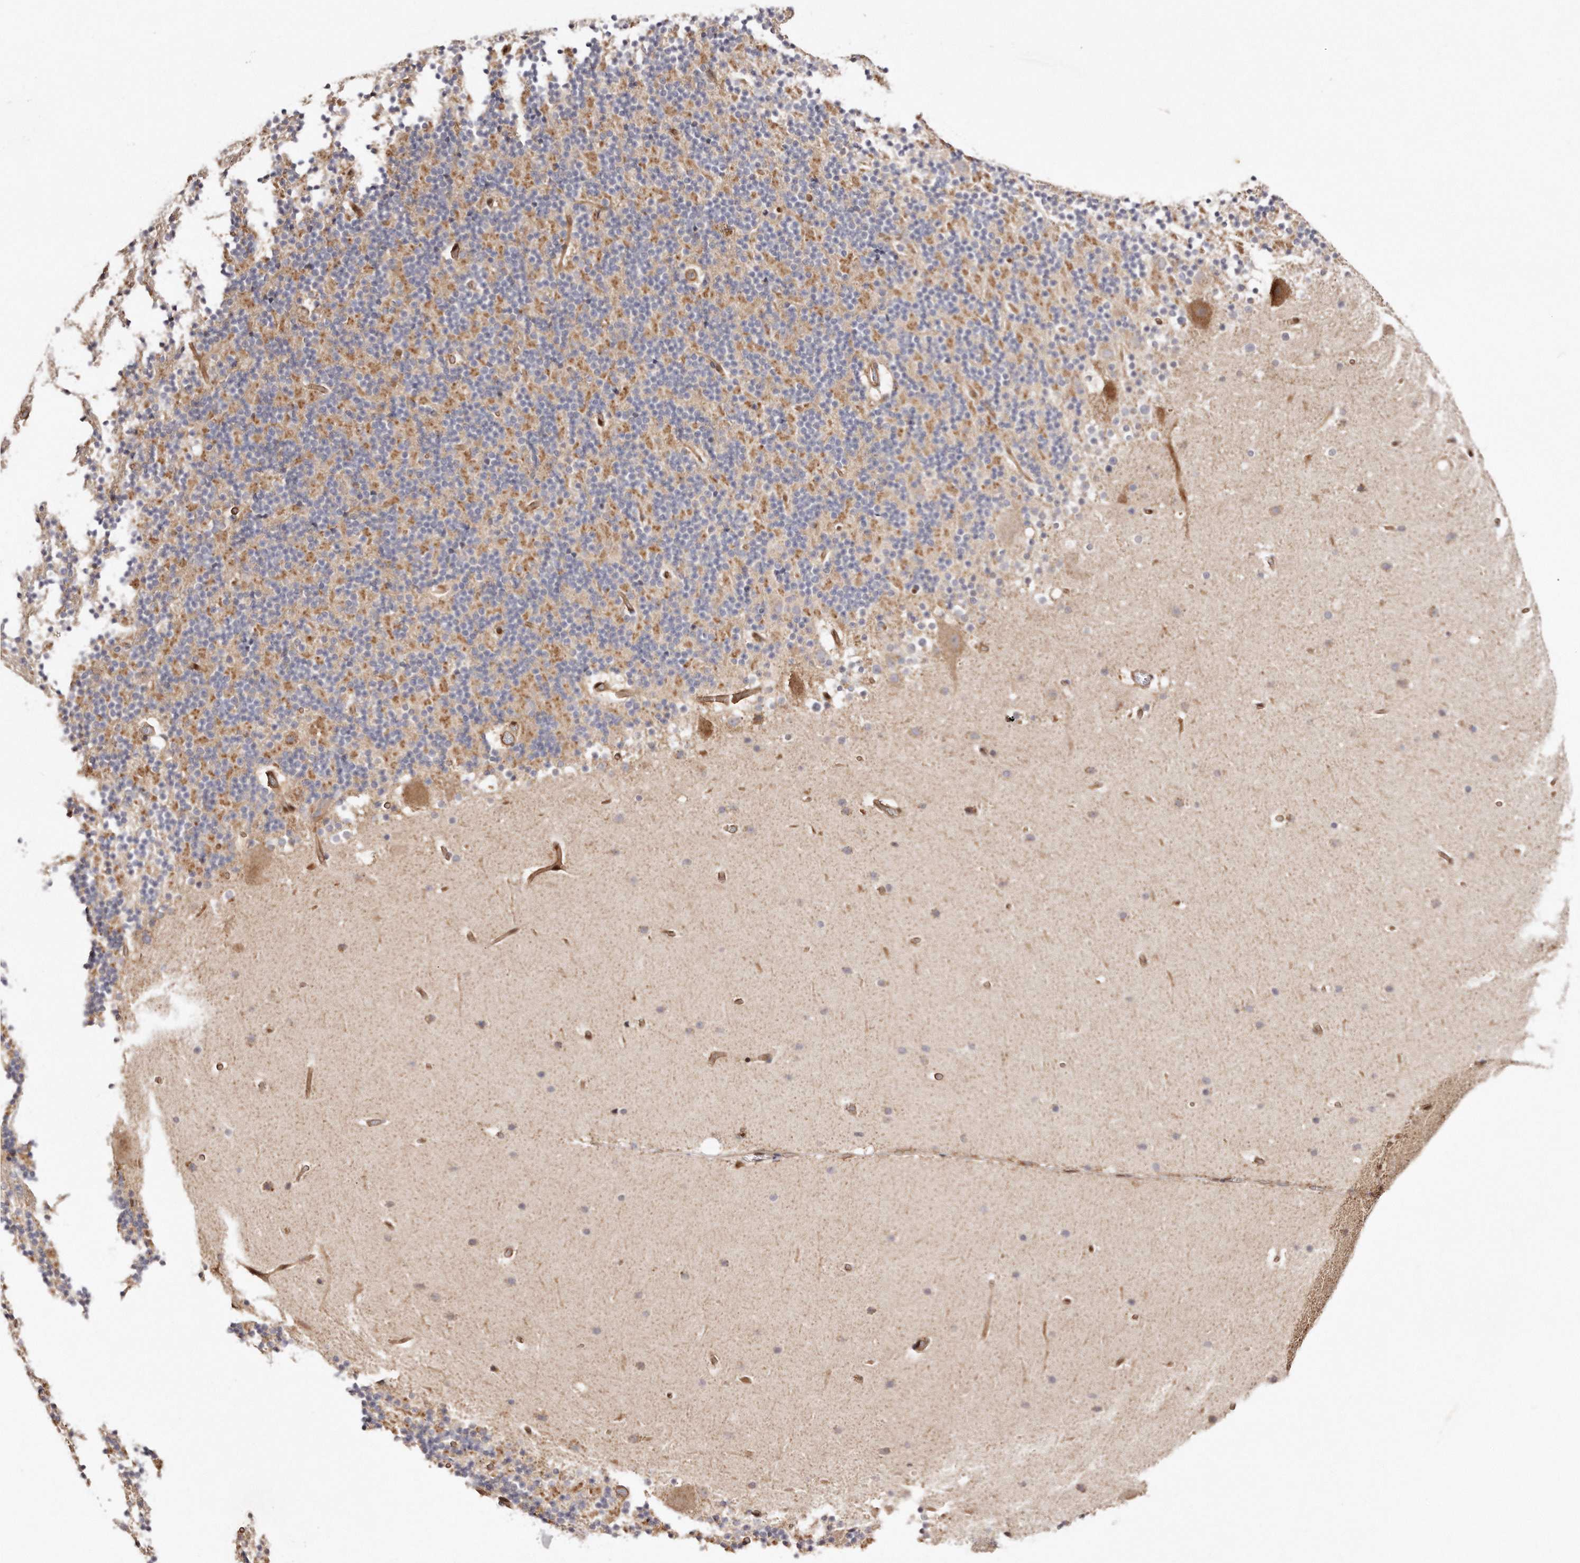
{"staining": {"intensity": "moderate", "quantity": "<25%", "location": "cytoplasmic/membranous"}, "tissue": "cerebellum", "cell_type": "Cells in granular layer", "image_type": "normal", "snomed": [{"axis": "morphology", "description": "Normal tissue, NOS"}, {"axis": "topography", "description": "Cerebellum"}], "caption": "This image demonstrates immunohistochemistry staining of normal human cerebellum, with low moderate cytoplasmic/membranous expression in approximately <25% of cells in granular layer.", "gene": "GBP4", "patient": {"sex": "male", "age": 57}}